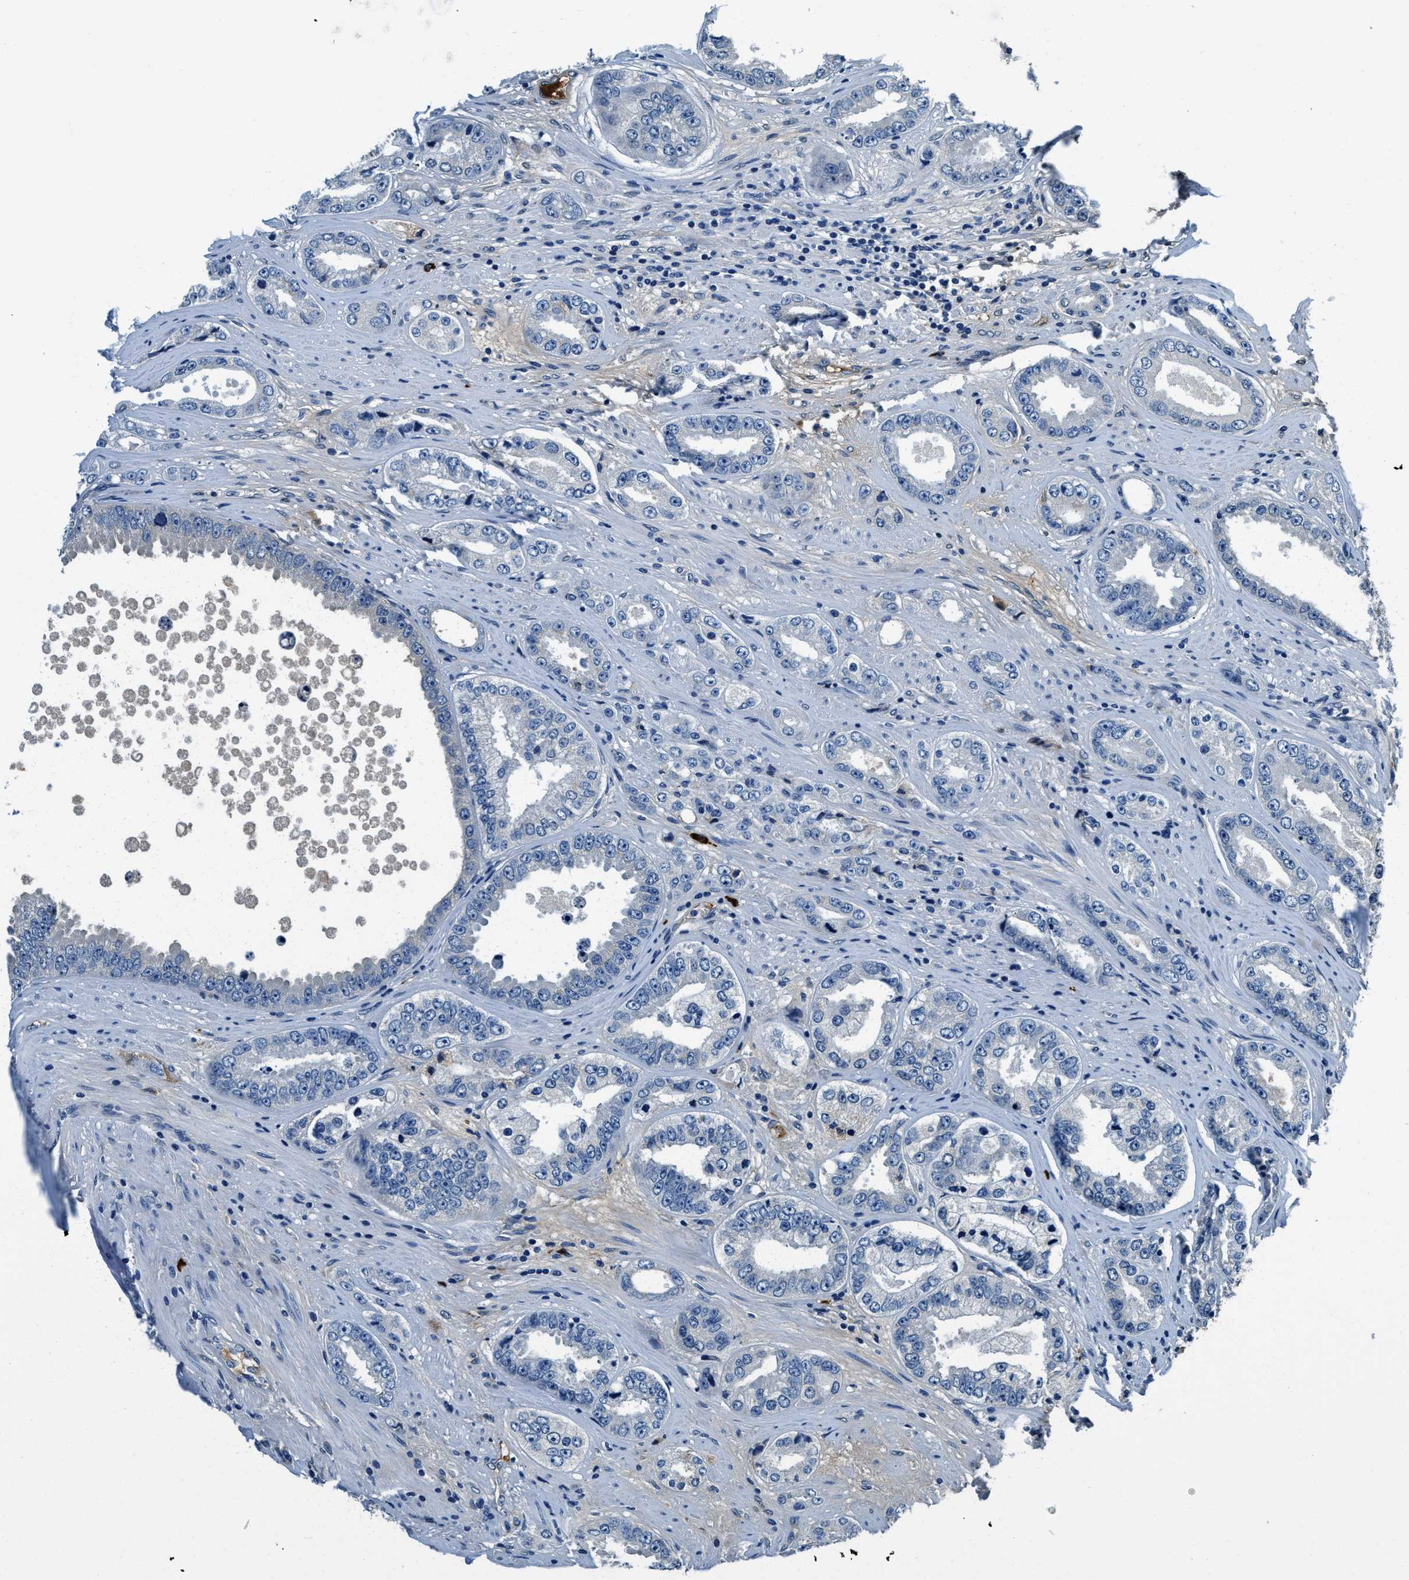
{"staining": {"intensity": "negative", "quantity": "none", "location": "none"}, "tissue": "prostate cancer", "cell_type": "Tumor cells", "image_type": "cancer", "snomed": [{"axis": "morphology", "description": "Adenocarcinoma, High grade"}, {"axis": "topography", "description": "Prostate"}], "caption": "Immunohistochemical staining of human prostate cancer (high-grade adenocarcinoma) reveals no significant expression in tumor cells.", "gene": "TMEM186", "patient": {"sex": "male", "age": 61}}